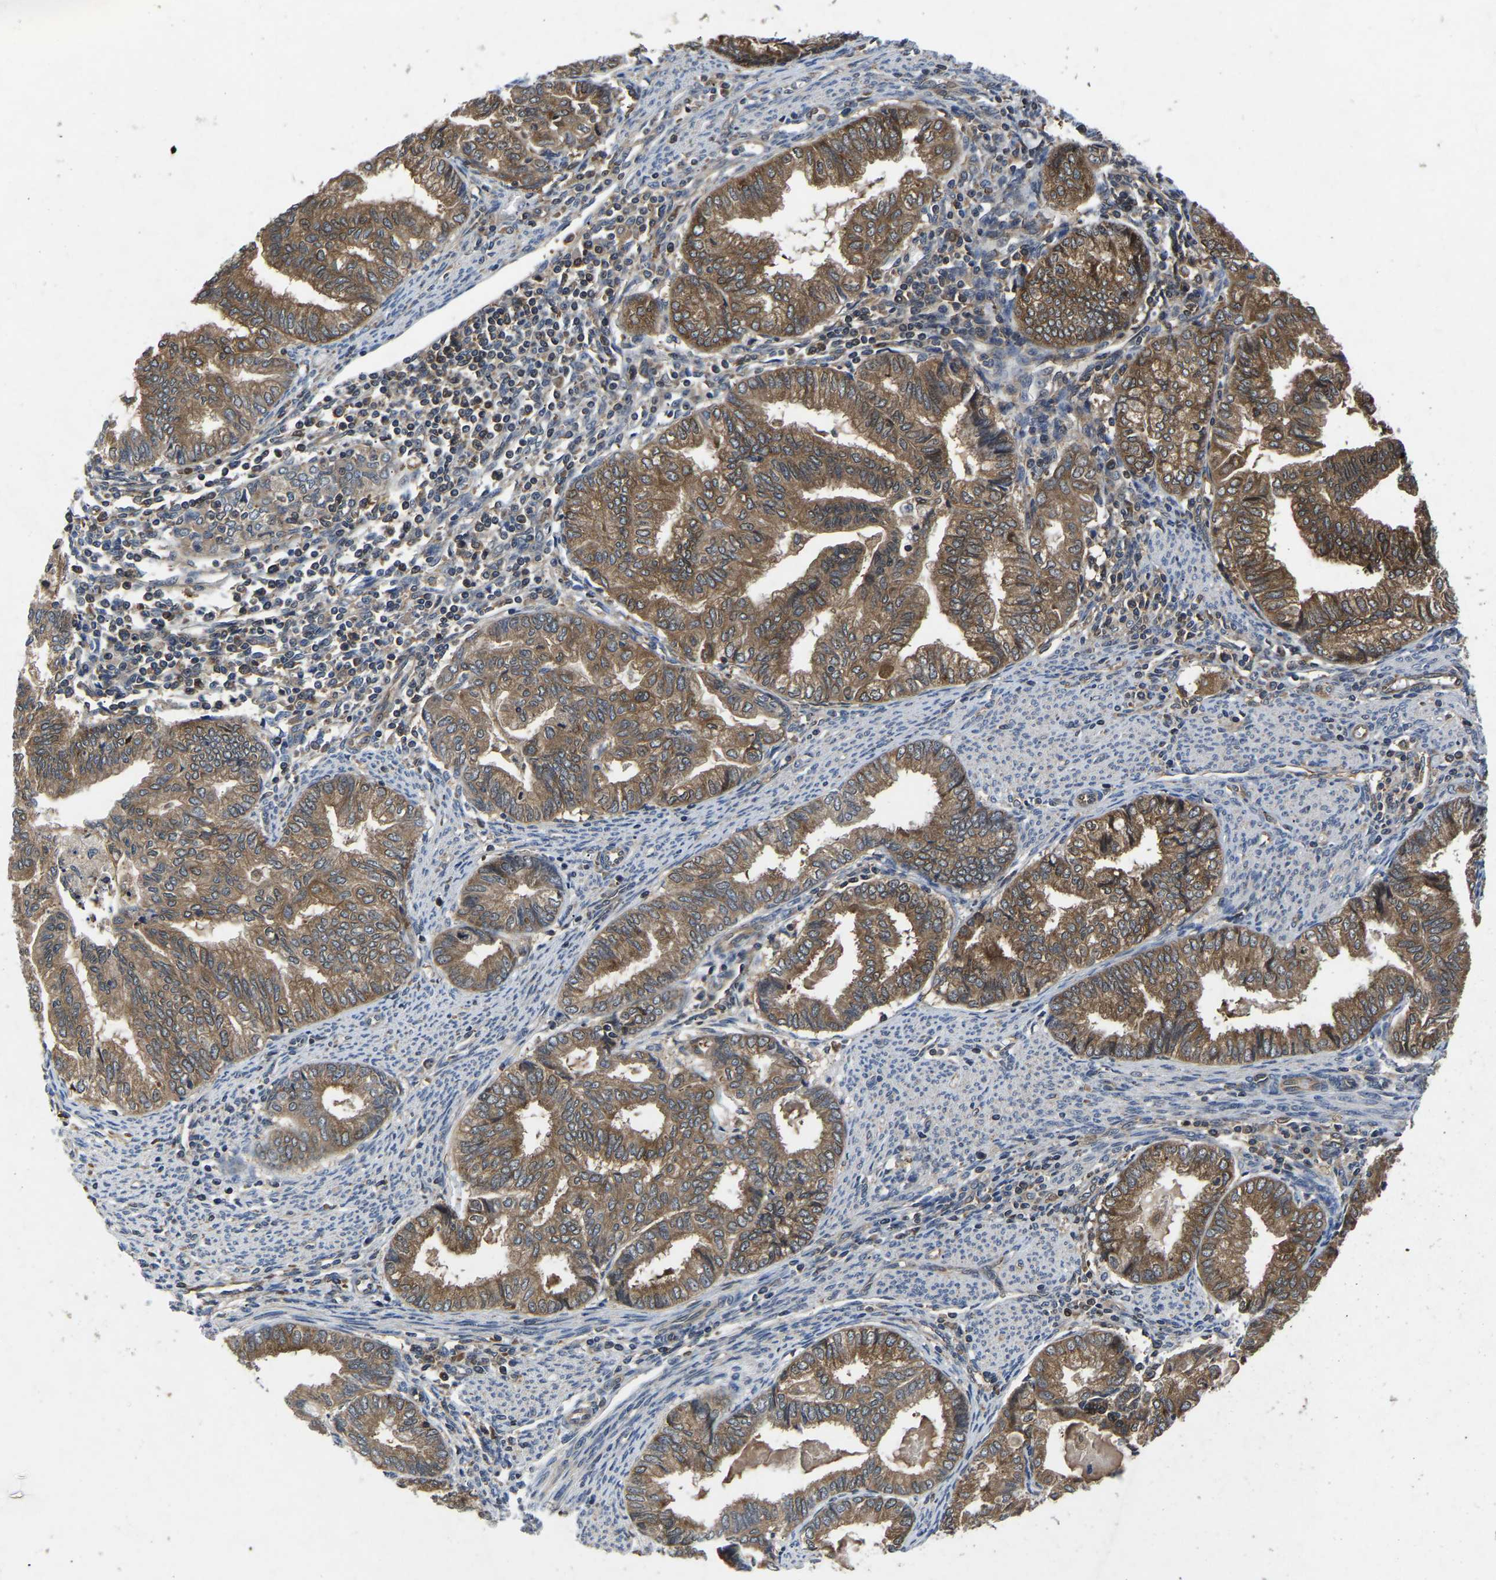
{"staining": {"intensity": "moderate", "quantity": ">75%", "location": "cytoplasmic/membranous"}, "tissue": "endometrial cancer", "cell_type": "Tumor cells", "image_type": "cancer", "snomed": [{"axis": "morphology", "description": "Adenocarcinoma, NOS"}, {"axis": "topography", "description": "Endometrium"}], "caption": "Immunohistochemical staining of endometrial cancer exhibits medium levels of moderate cytoplasmic/membranous protein positivity in approximately >75% of tumor cells.", "gene": "FGD5", "patient": {"sex": "female", "age": 79}}